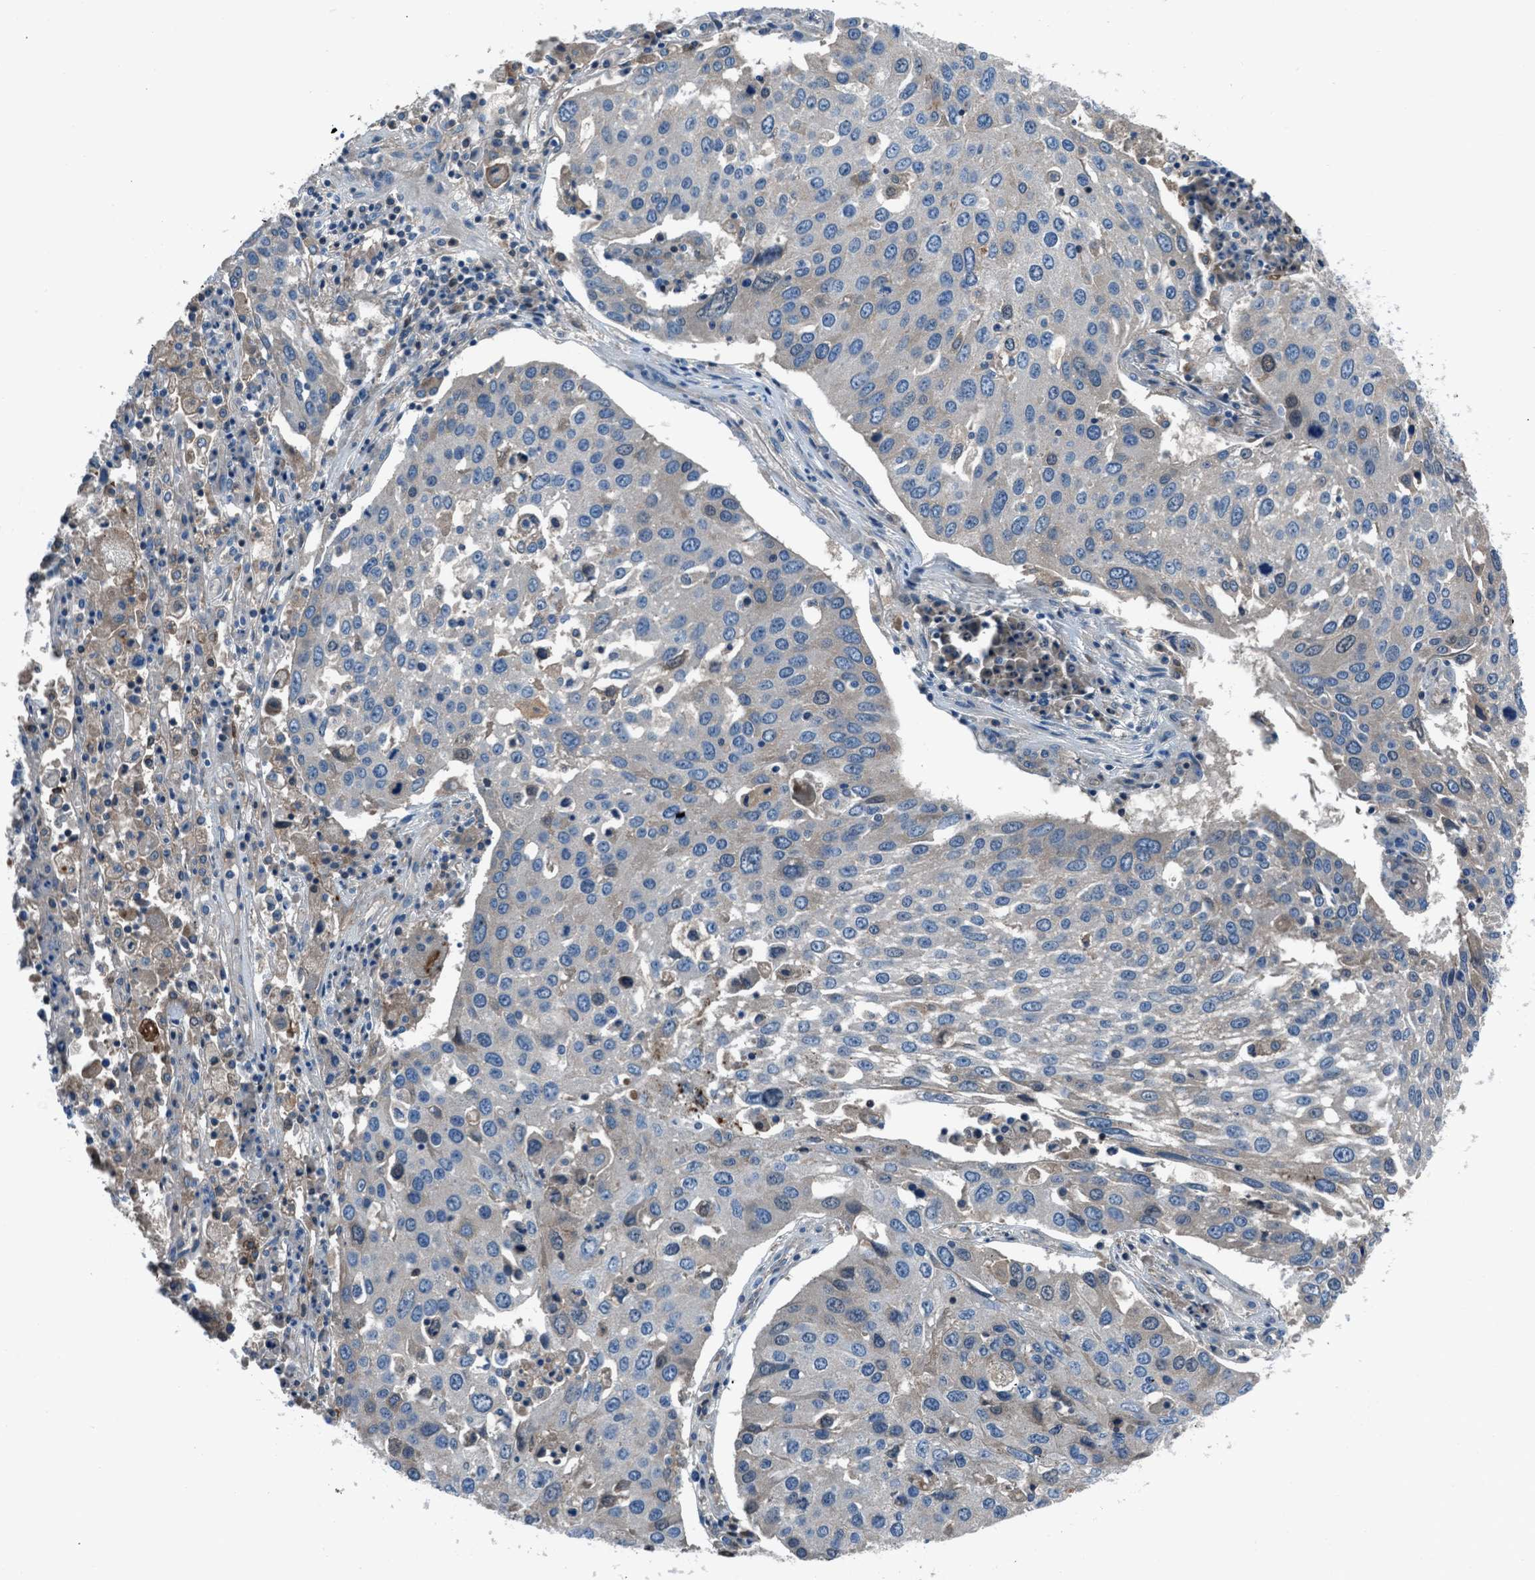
{"staining": {"intensity": "weak", "quantity": "<25%", "location": "cytoplasmic/membranous"}, "tissue": "lung cancer", "cell_type": "Tumor cells", "image_type": "cancer", "snomed": [{"axis": "morphology", "description": "Squamous cell carcinoma, NOS"}, {"axis": "topography", "description": "Lung"}], "caption": "DAB (3,3'-diaminobenzidine) immunohistochemical staining of human lung squamous cell carcinoma exhibits no significant positivity in tumor cells. (DAB (3,3'-diaminobenzidine) immunohistochemistry, high magnification).", "gene": "SLC38A6", "patient": {"sex": "male", "age": 65}}